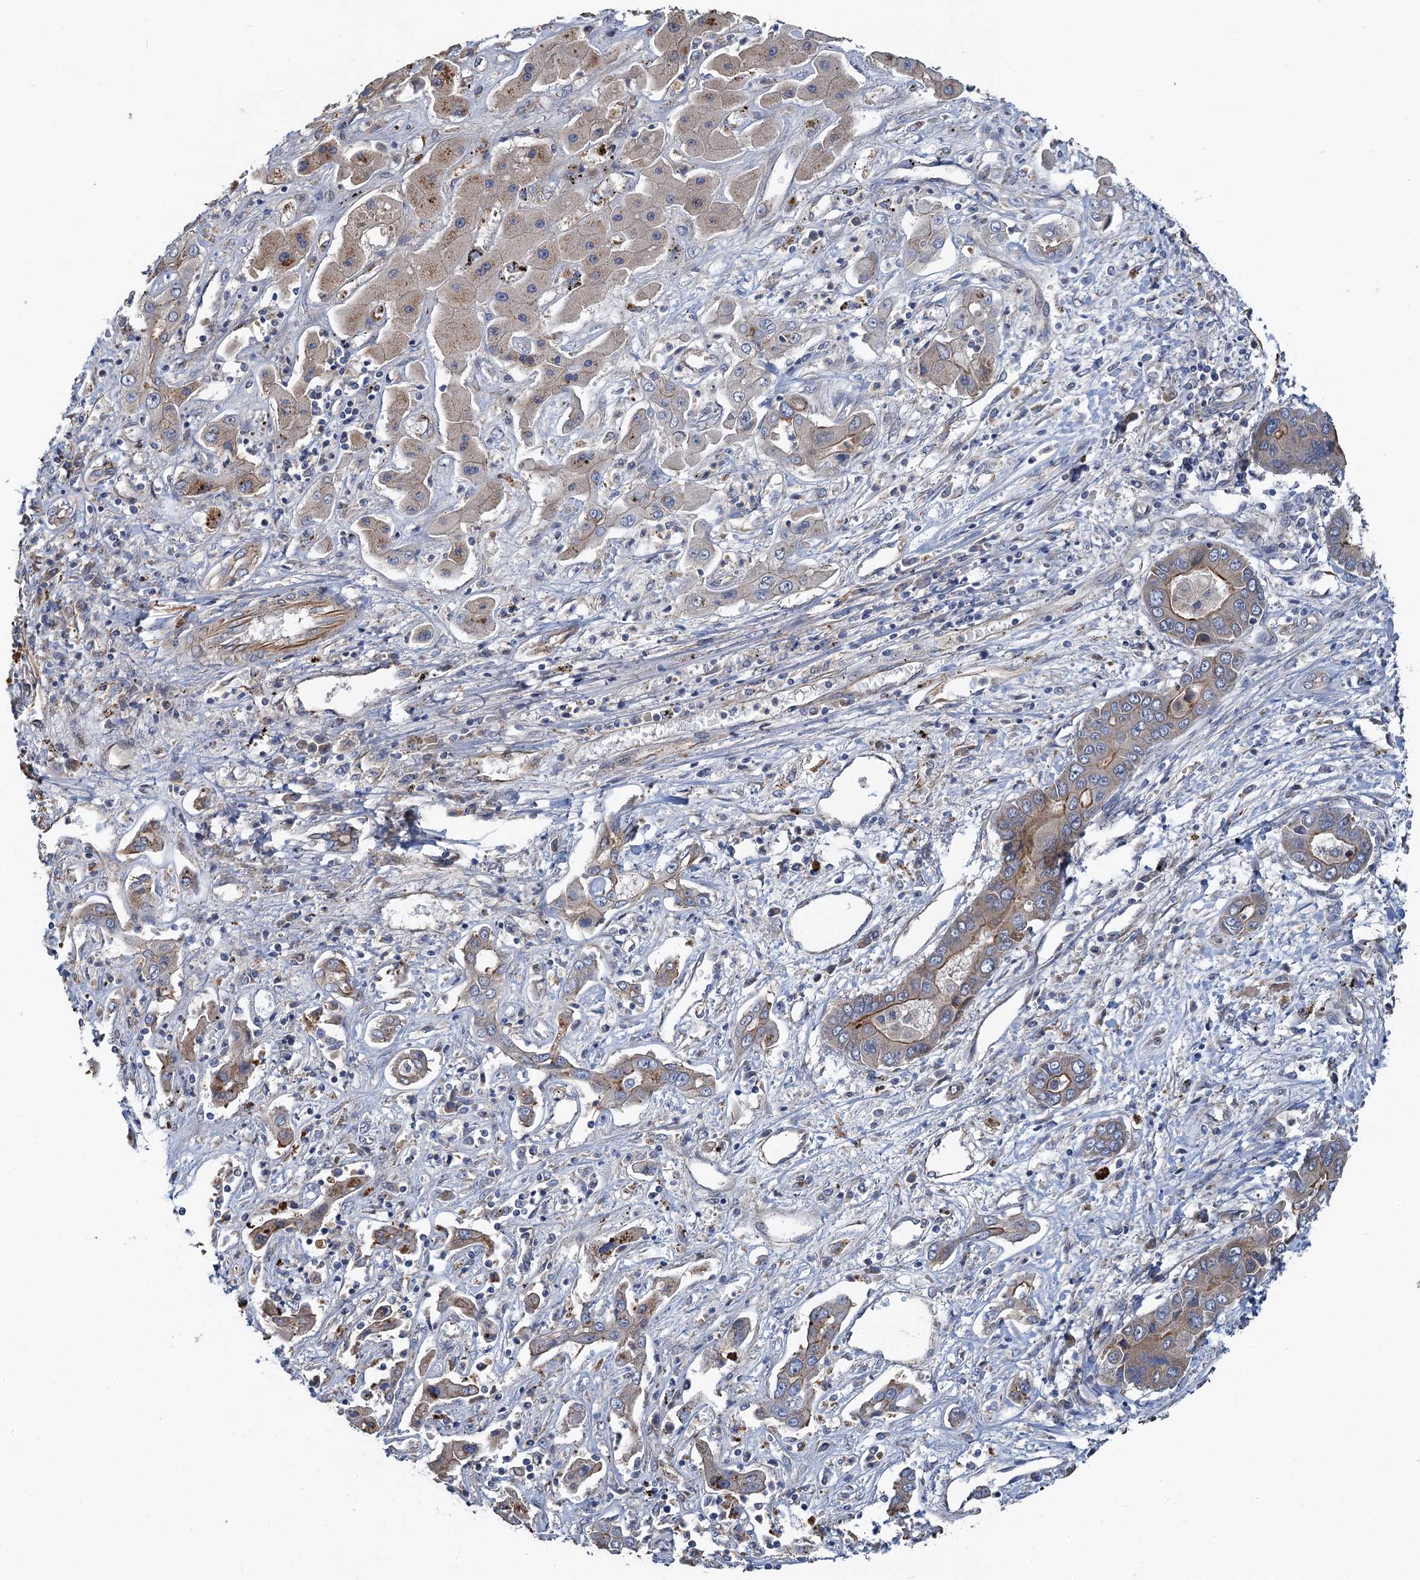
{"staining": {"intensity": "moderate", "quantity": "<25%", "location": "cytoplasmic/membranous"}, "tissue": "liver cancer", "cell_type": "Tumor cells", "image_type": "cancer", "snomed": [{"axis": "morphology", "description": "Cholangiocarcinoma"}, {"axis": "topography", "description": "Liver"}], "caption": "A micrograph showing moderate cytoplasmic/membranous positivity in approximately <25% of tumor cells in liver cholangiocarcinoma, as visualized by brown immunohistochemical staining.", "gene": "PJA2", "patient": {"sex": "male", "age": 67}}